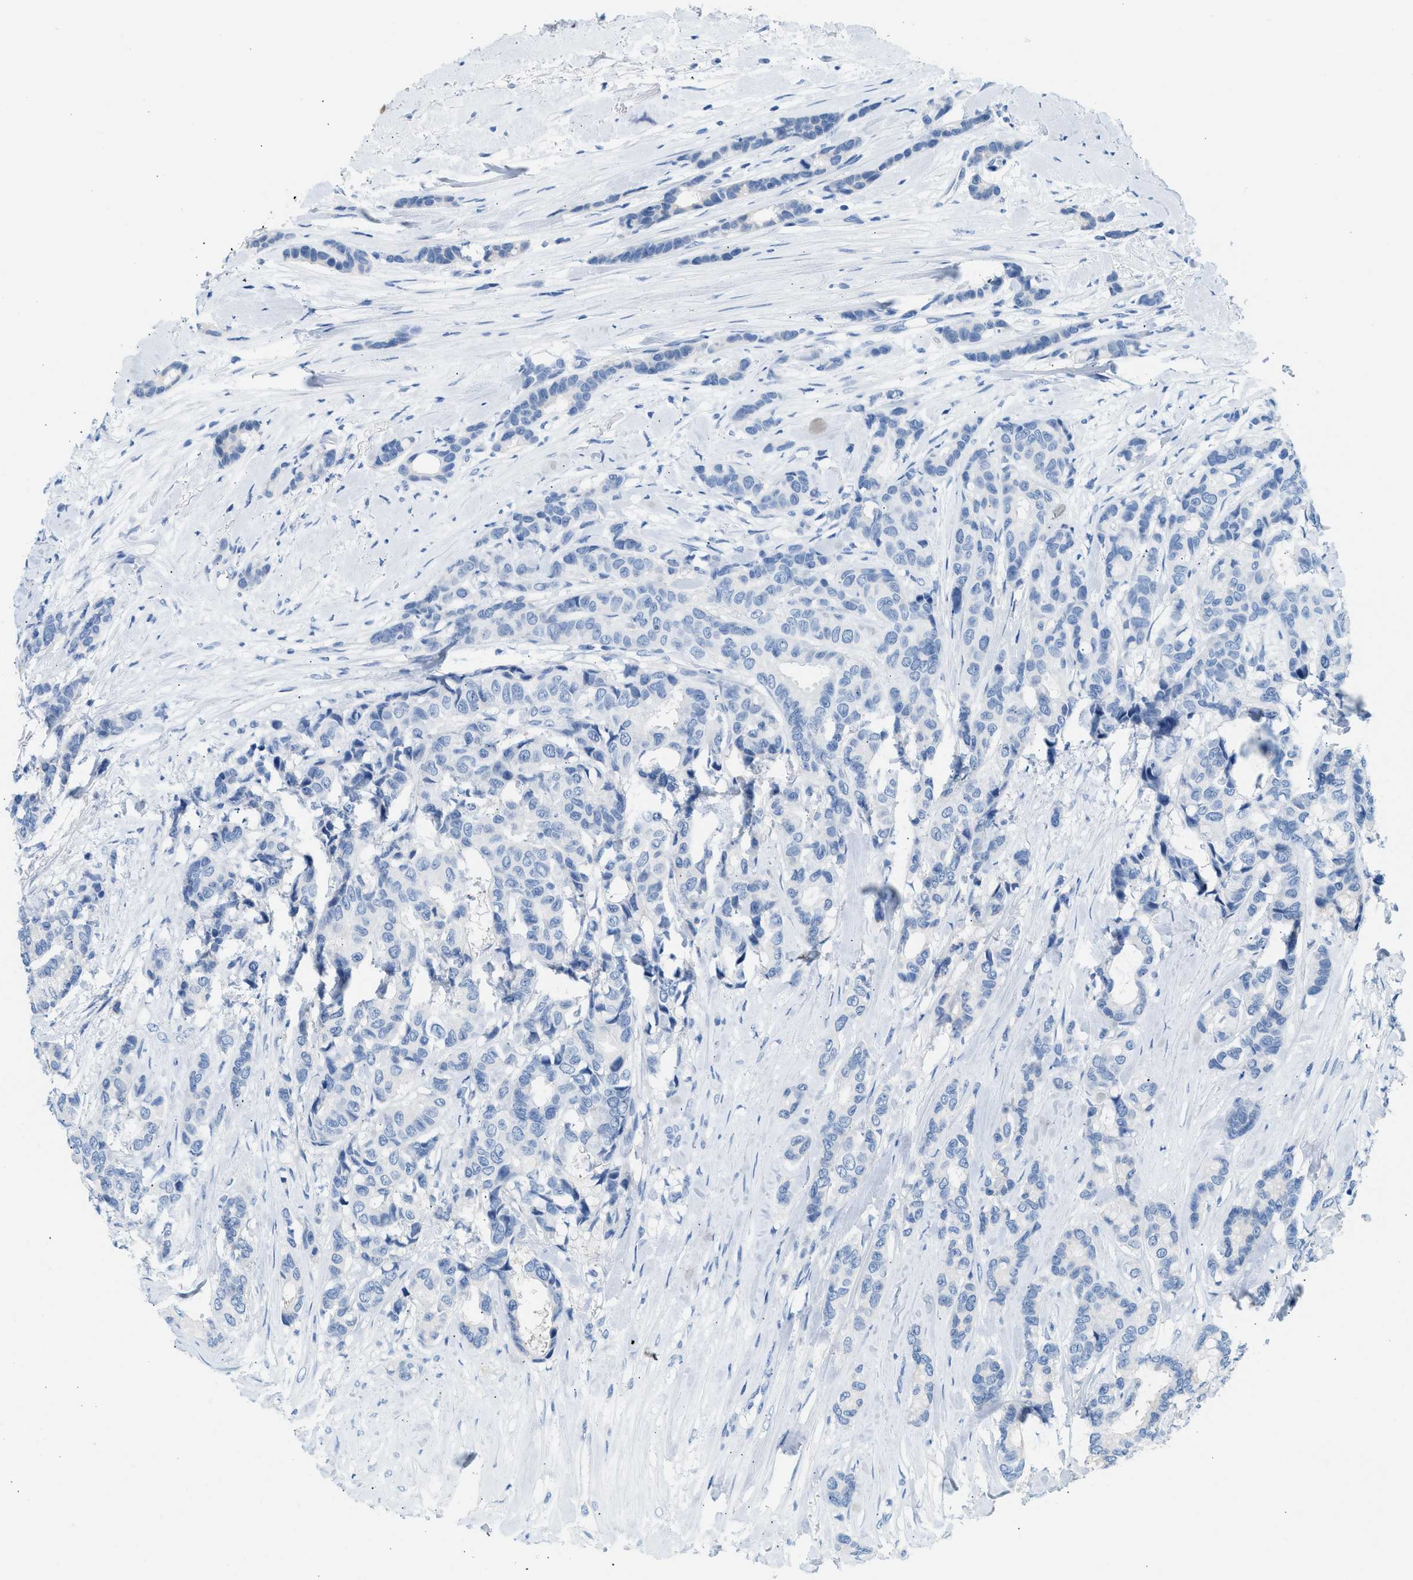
{"staining": {"intensity": "negative", "quantity": "none", "location": "none"}, "tissue": "breast cancer", "cell_type": "Tumor cells", "image_type": "cancer", "snomed": [{"axis": "morphology", "description": "Duct carcinoma"}, {"axis": "topography", "description": "Breast"}], "caption": "The immunohistochemistry micrograph has no significant positivity in tumor cells of breast intraductal carcinoma tissue.", "gene": "SPAM1", "patient": {"sex": "female", "age": 87}}